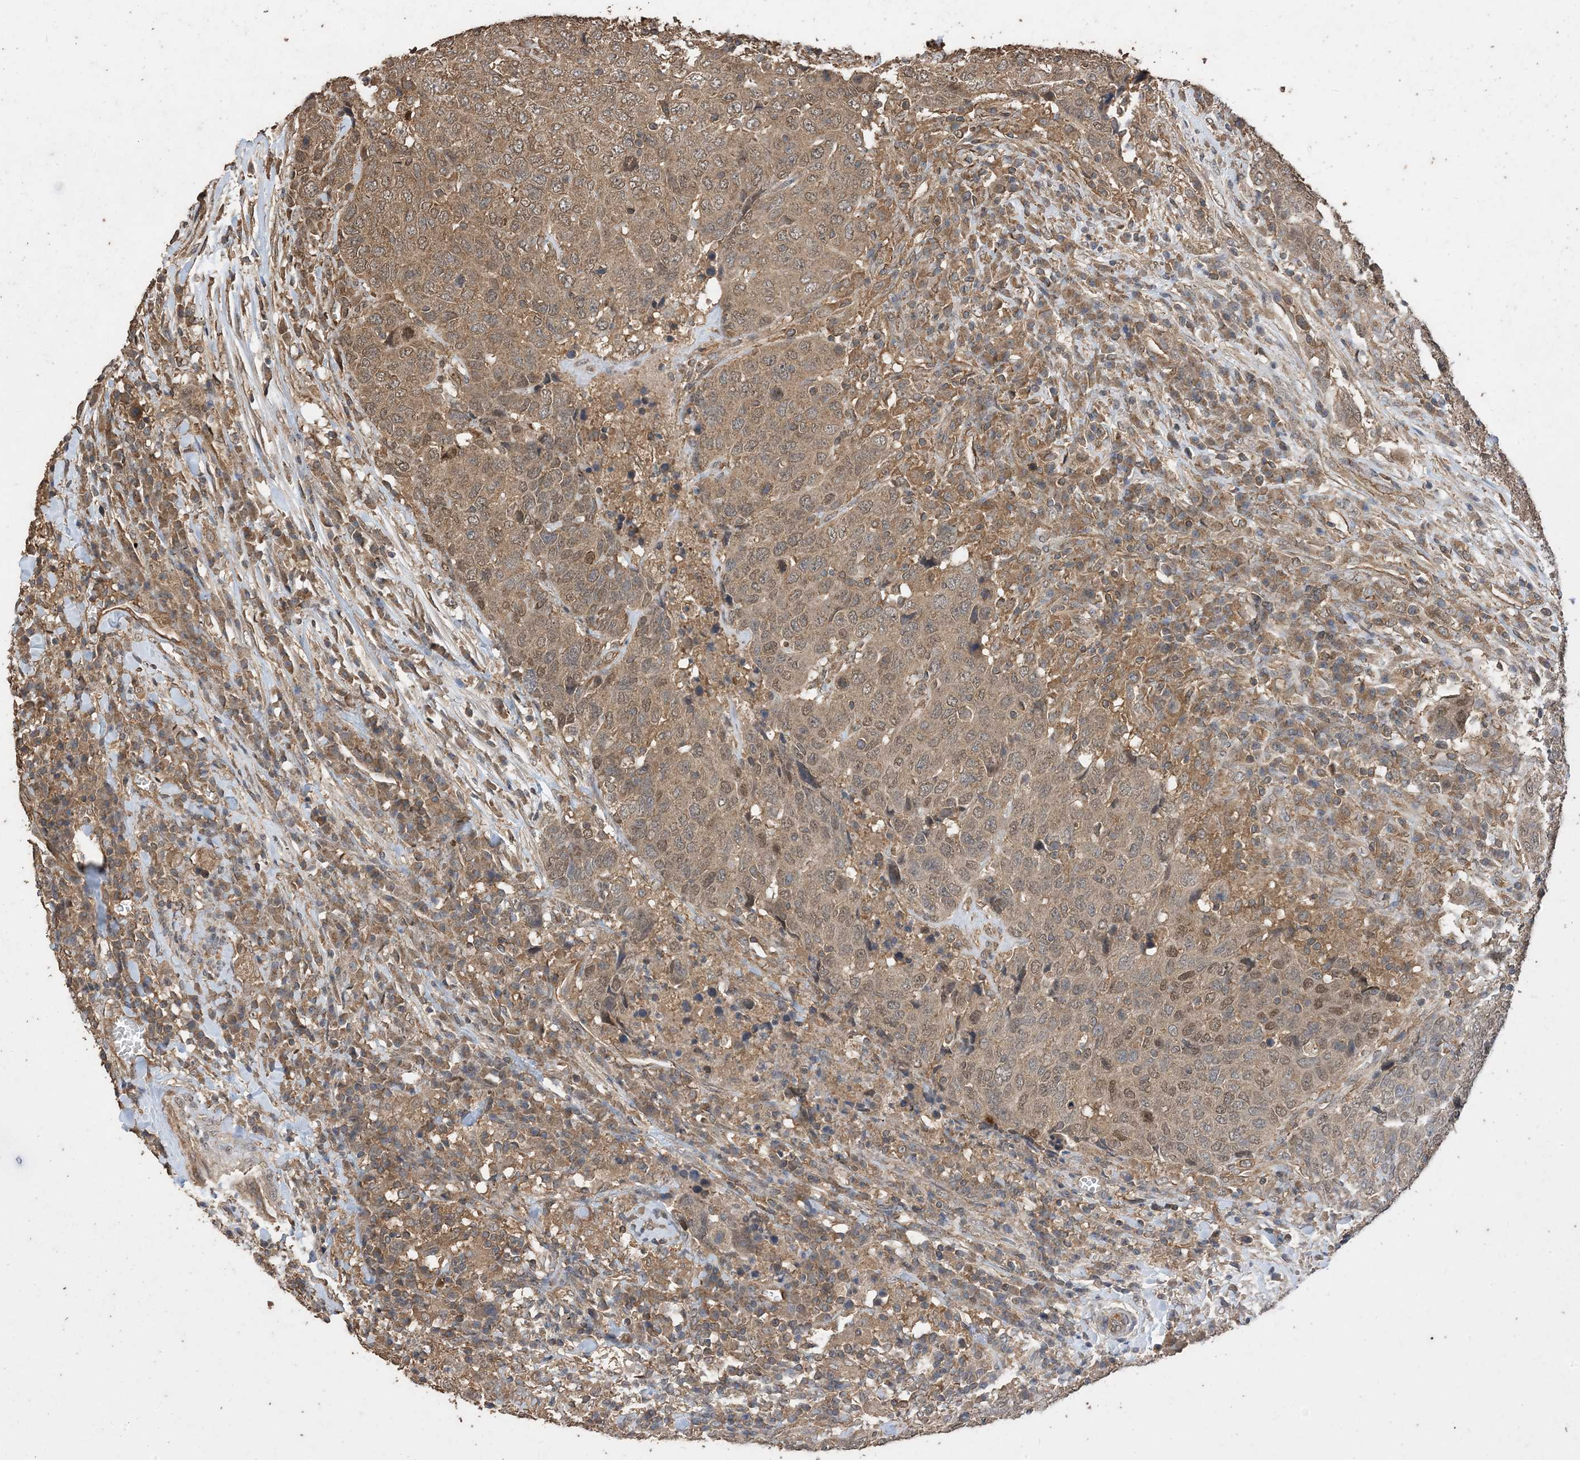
{"staining": {"intensity": "moderate", "quantity": ">75%", "location": "cytoplasmic/membranous,nuclear"}, "tissue": "head and neck cancer", "cell_type": "Tumor cells", "image_type": "cancer", "snomed": [{"axis": "morphology", "description": "Squamous cell carcinoma, NOS"}, {"axis": "topography", "description": "Head-Neck"}], "caption": "A histopathology image showing moderate cytoplasmic/membranous and nuclear expression in approximately >75% of tumor cells in head and neck cancer (squamous cell carcinoma), as visualized by brown immunohistochemical staining.", "gene": "ZKSCAN5", "patient": {"sex": "male", "age": 66}}